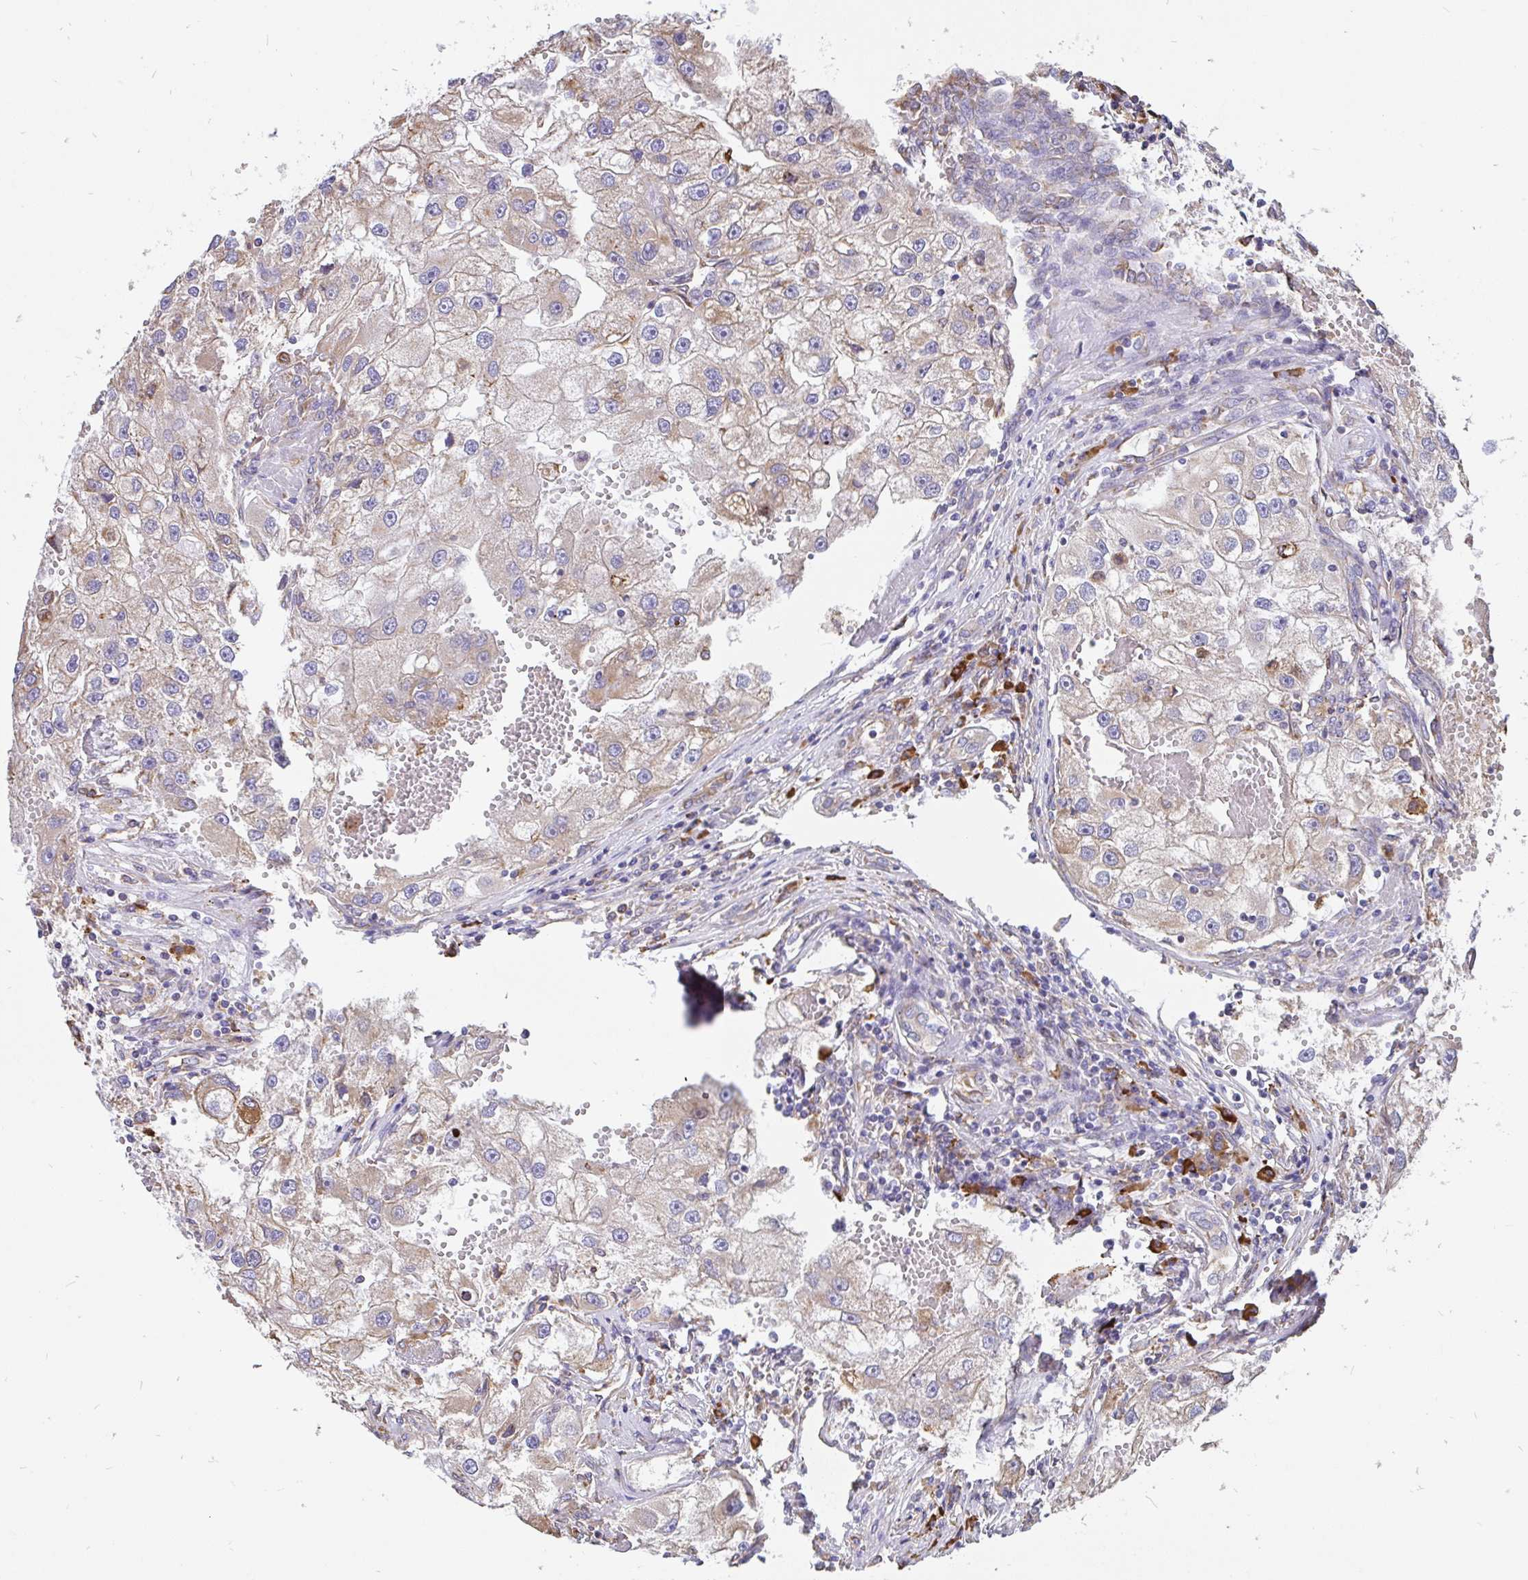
{"staining": {"intensity": "moderate", "quantity": "<25%", "location": "cytoplasmic/membranous"}, "tissue": "renal cancer", "cell_type": "Tumor cells", "image_type": "cancer", "snomed": [{"axis": "morphology", "description": "Adenocarcinoma, NOS"}, {"axis": "topography", "description": "Kidney"}], "caption": "Human renal adenocarcinoma stained for a protein (brown) reveals moderate cytoplasmic/membranous positive expression in about <25% of tumor cells.", "gene": "EML5", "patient": {"sex": "male", "age": 63}}